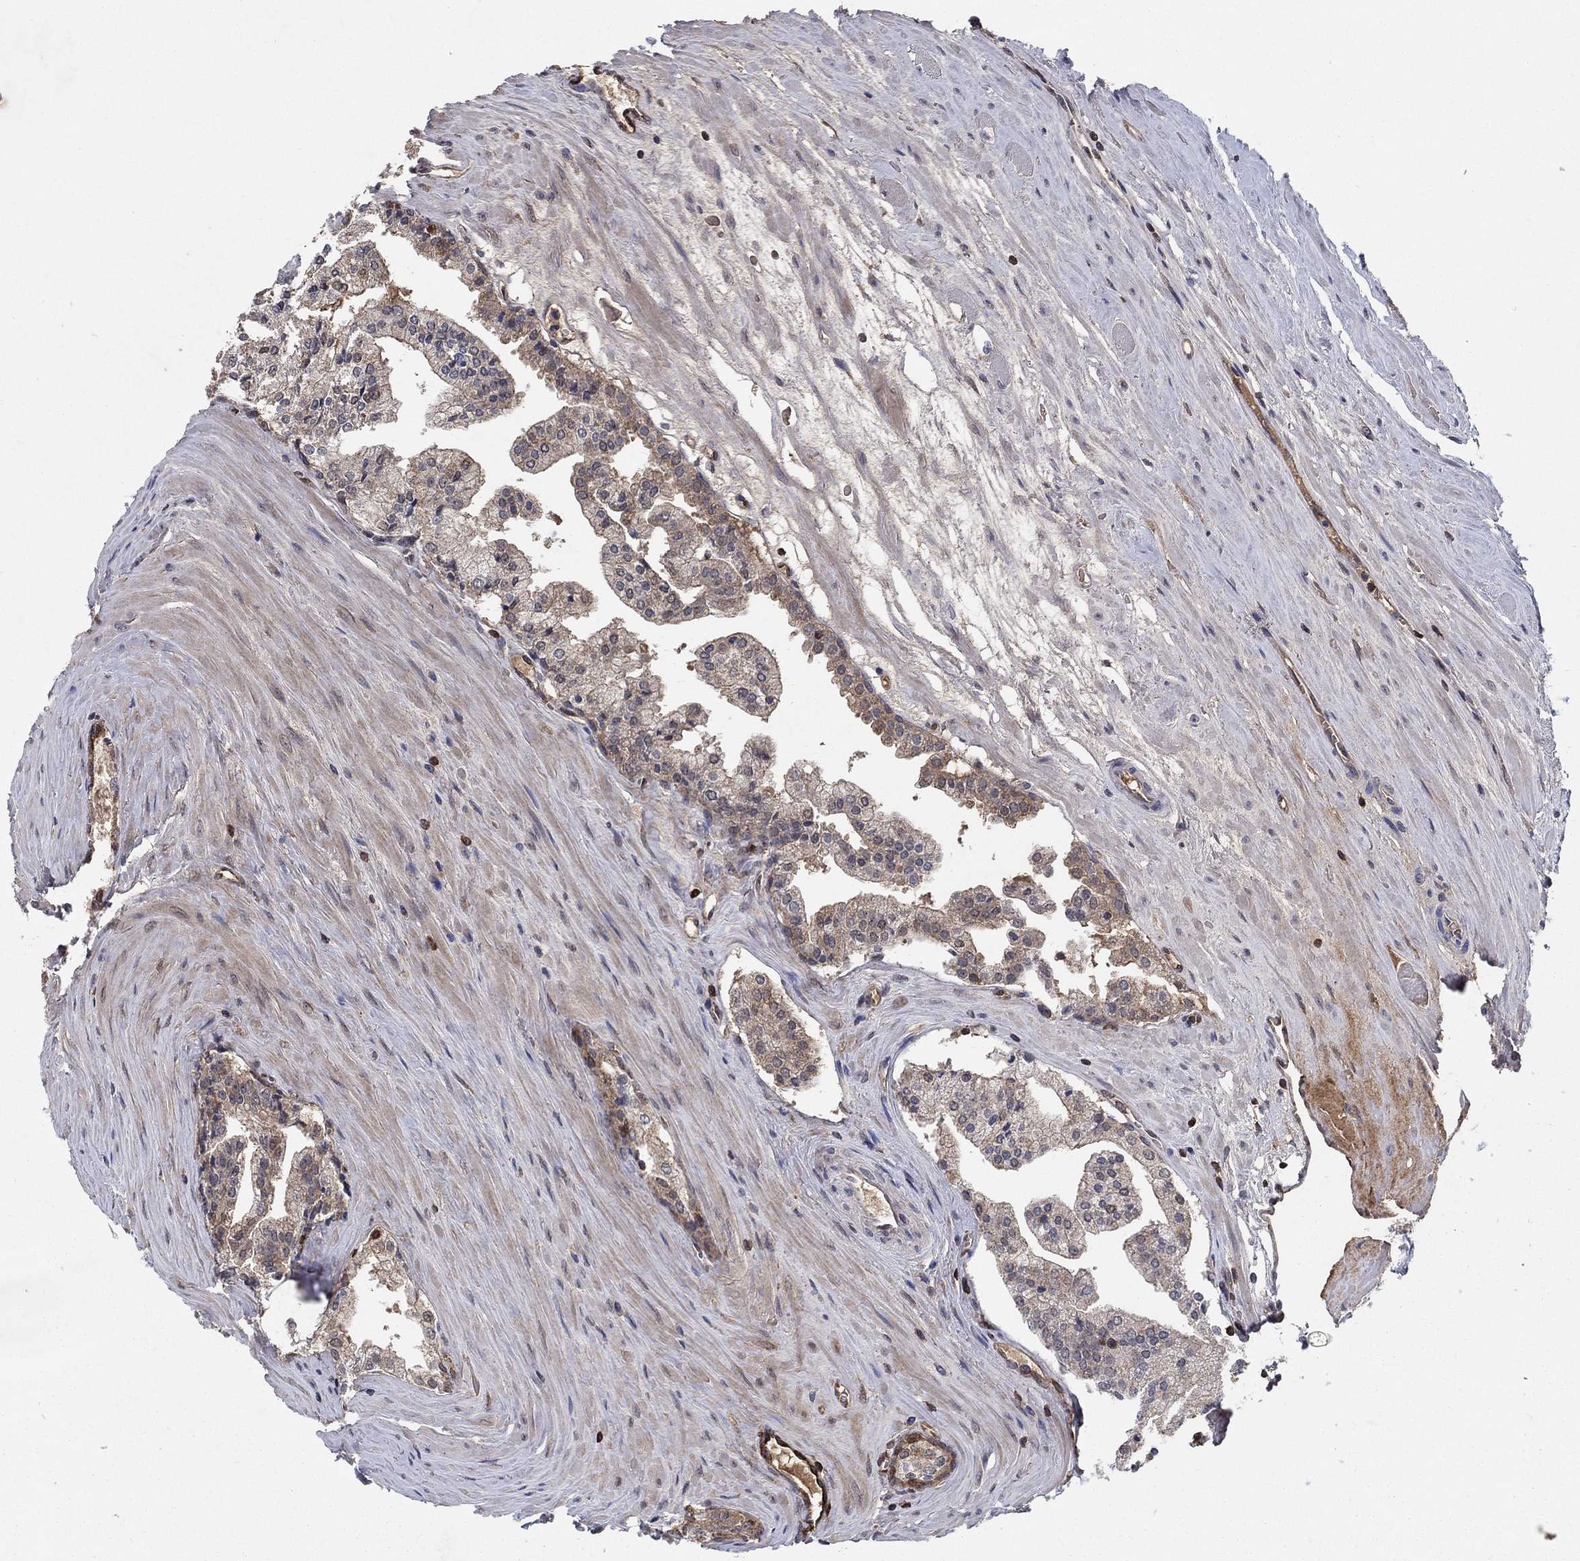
{"staining": {"intensity": "weak", "quantity": "25%-75%", "location": "cytoplasmic/membranous"}, "tissue": "prostate cancer", "cell_type": "Tumor cells", "image_type": "cancer", "snomed": [{"axis": "morphology", "description": "Adenocarcinoma, NOS"}, {"axis": "topography", "description": "Prostate"}], "caption": "An image showing weak cytoplasmic/membranous positivity in approximately 25%-75% of tumor cells in prostate cancer, as visualized by brown immunohistochemical staining.", "gene": "AGFG2", "patient": {"sex": "male", "age": 72}}